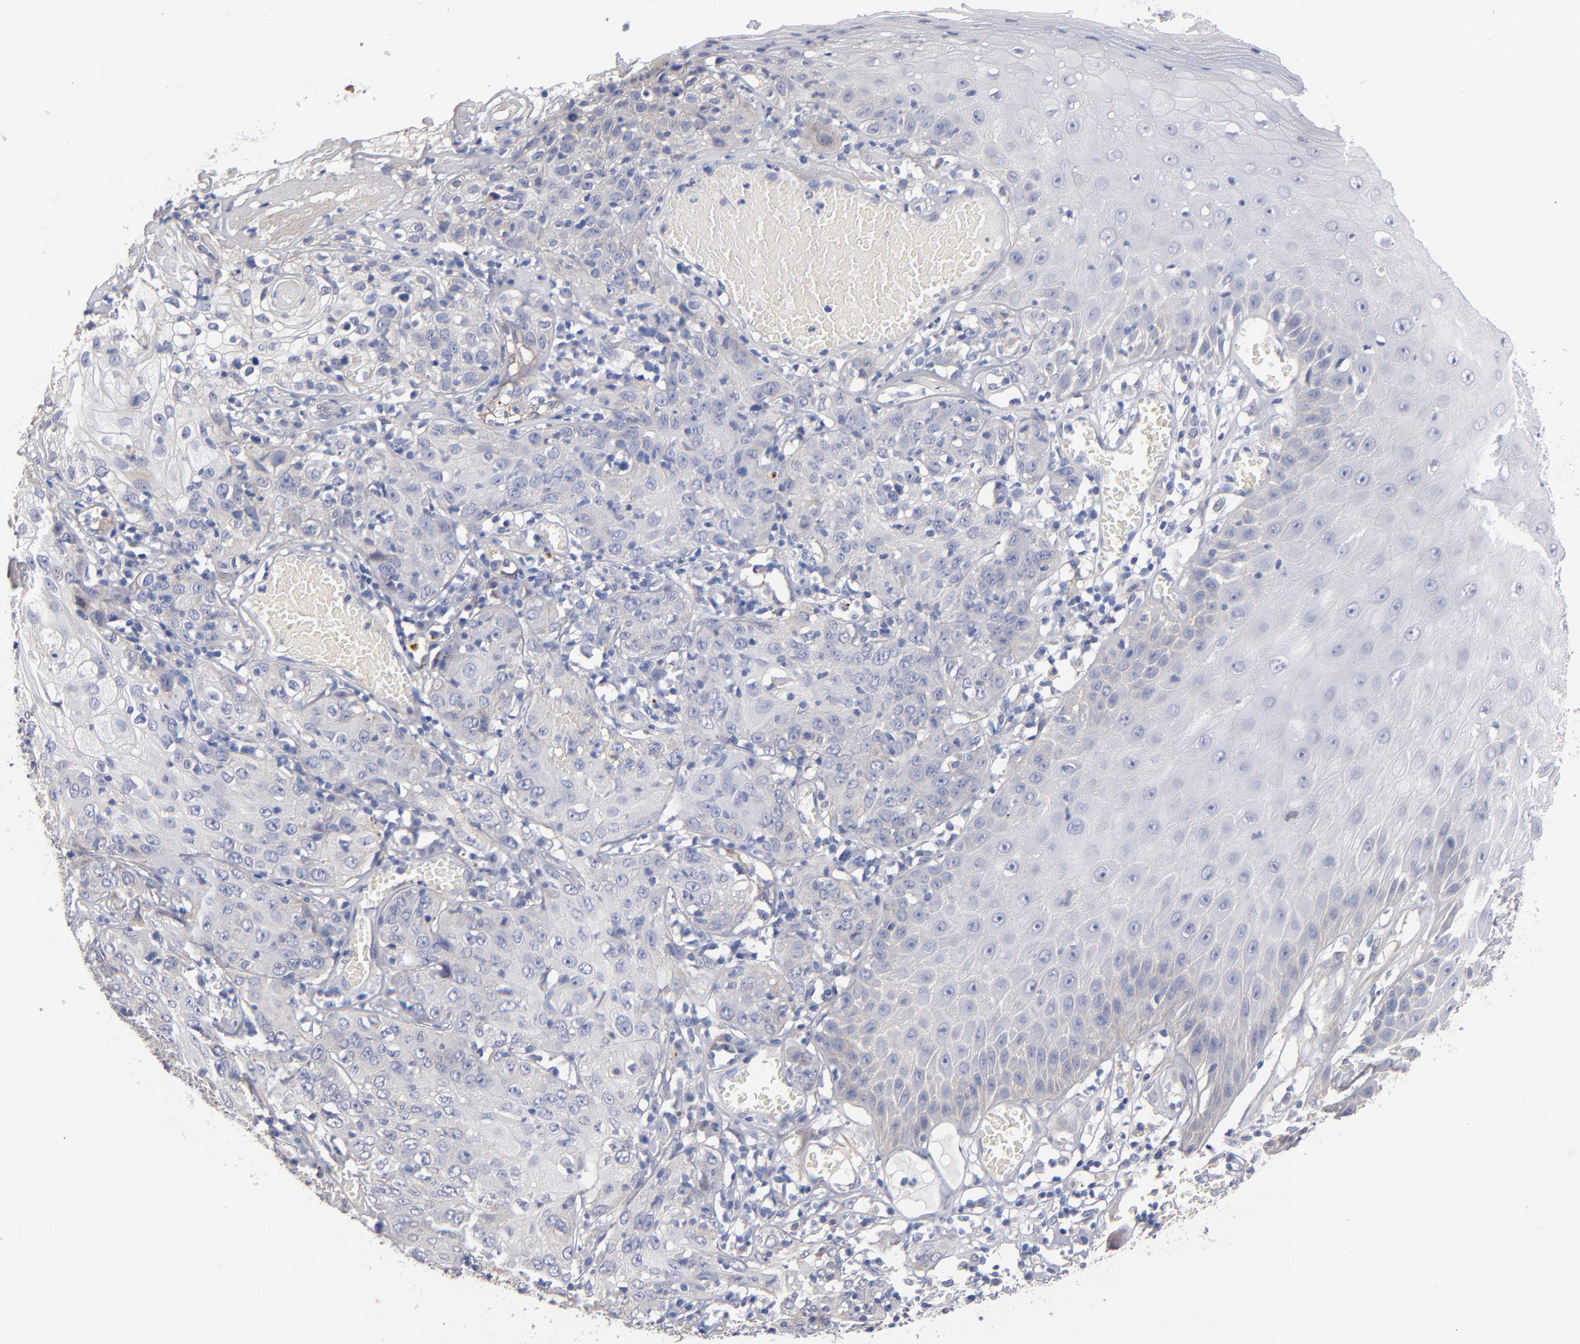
{"staining": {"intensity": "negative", "quantity": "none", "location": "none"}, "tissue": "skin cancer", "cell_type": "Tumor cells", "image_type": "cancer", "snomed": [{"axis": "morphology", "description": "Squamous cell carcinoma, NOS"}, {"axis": "topography", "description": "Skin"}], "caption": "High power microscopy image of an immunohistochemistry histopathology image of squamous cell carcinoma (skin), revealing no significant positivity in tumor cells.", "gene": "PLSCR4", "patient": {"sex": "male", "age": 65}}